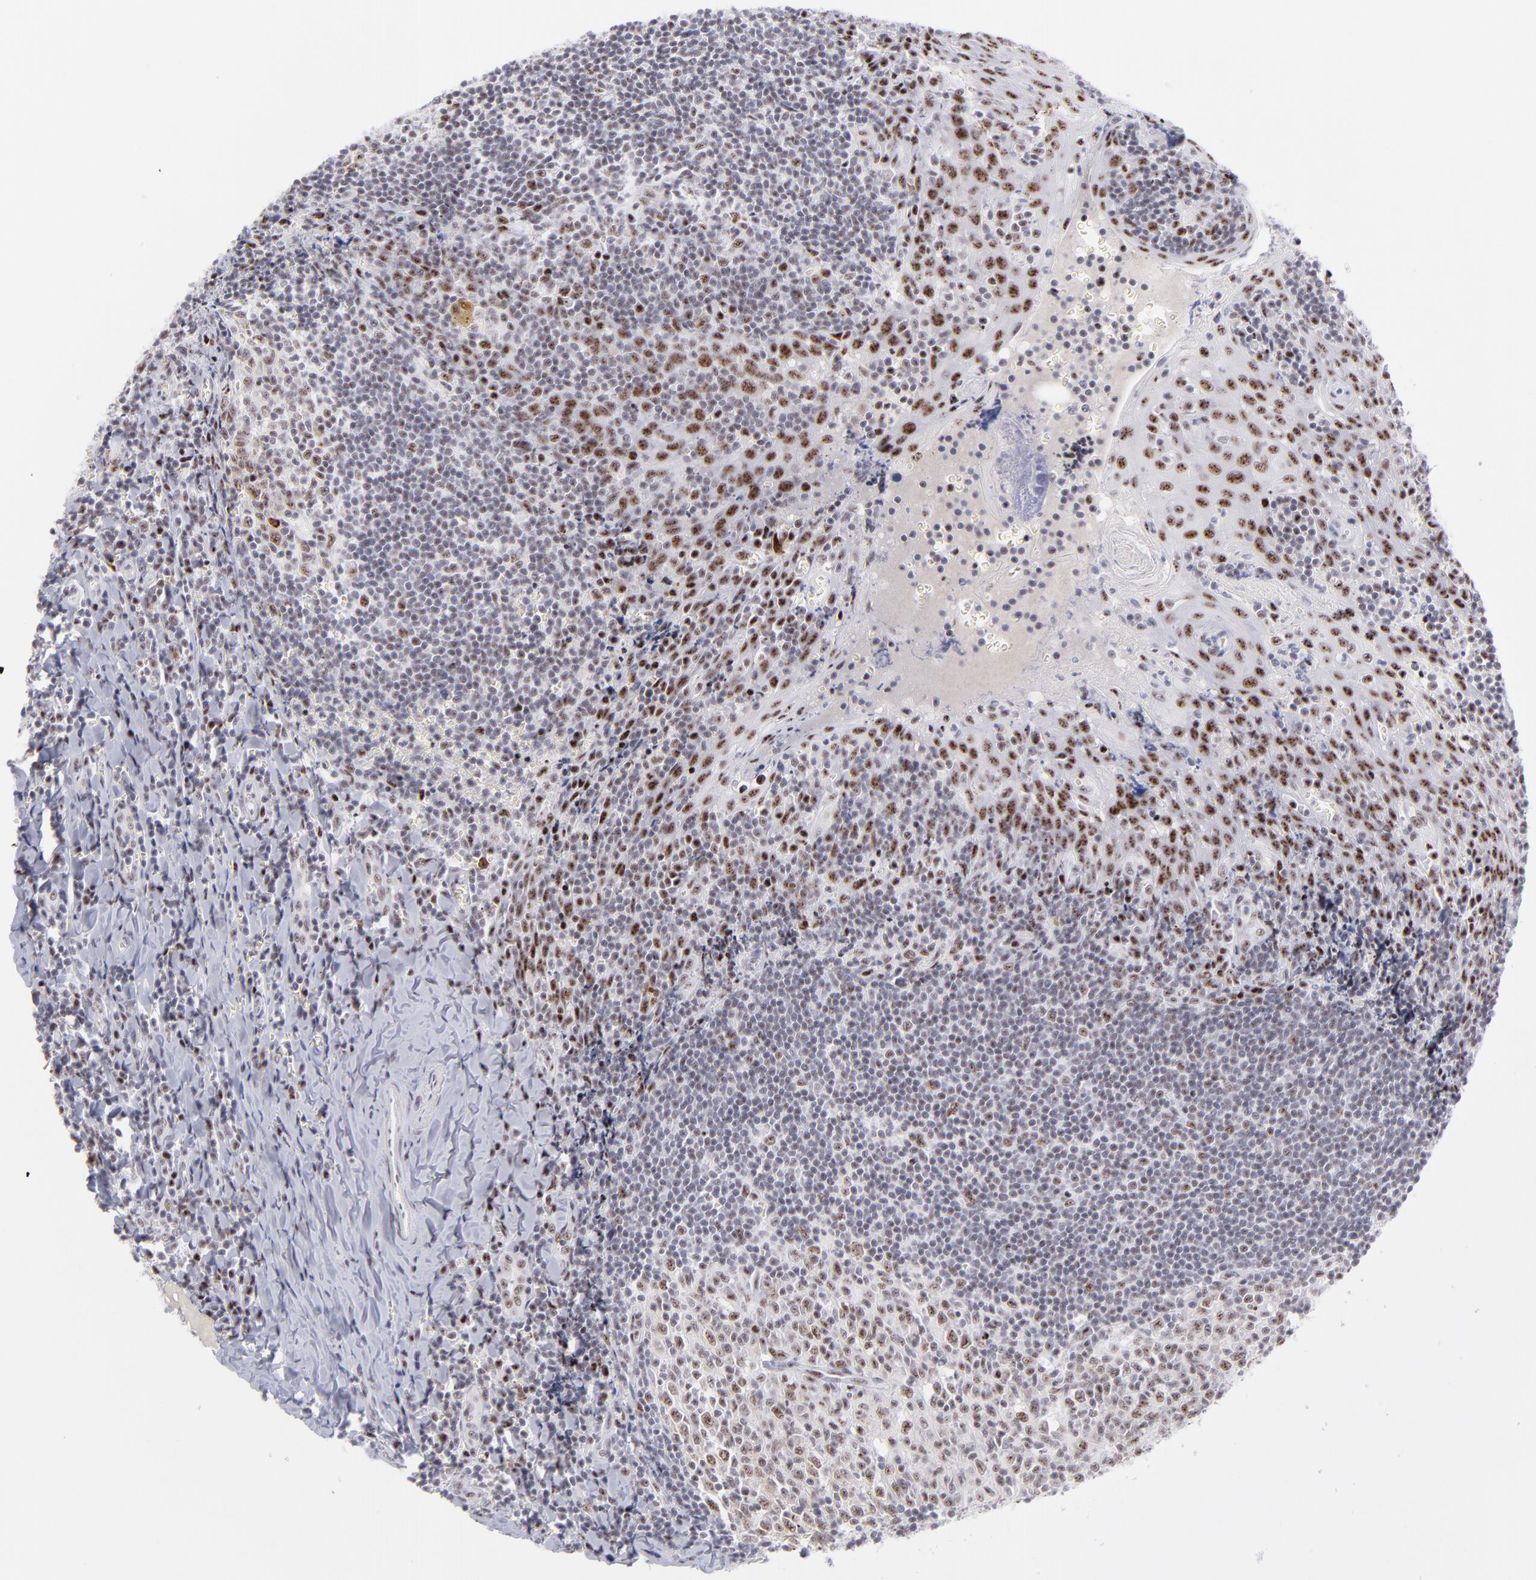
{"staining": {"intensity": "moderate", "quantity": ">75%", "location": "nuclear"}, "tissue": "tonsil", "cell_type": "Germinal center cells", "image_type": "normal", "snomed": [{"axis": "morphology", "description": "Normal tissue, NOS"}, {"axis": "topography", "description": "Tonsil"}], "caption": "High-power microscopy captured an IHC photomicrograph of unremarkable tonsil, revealing moderate nuclear staining in approximately >75% of germinal center cells.", "gene": "CDC25C", "patient": {"sex": "male", "age": 20}}